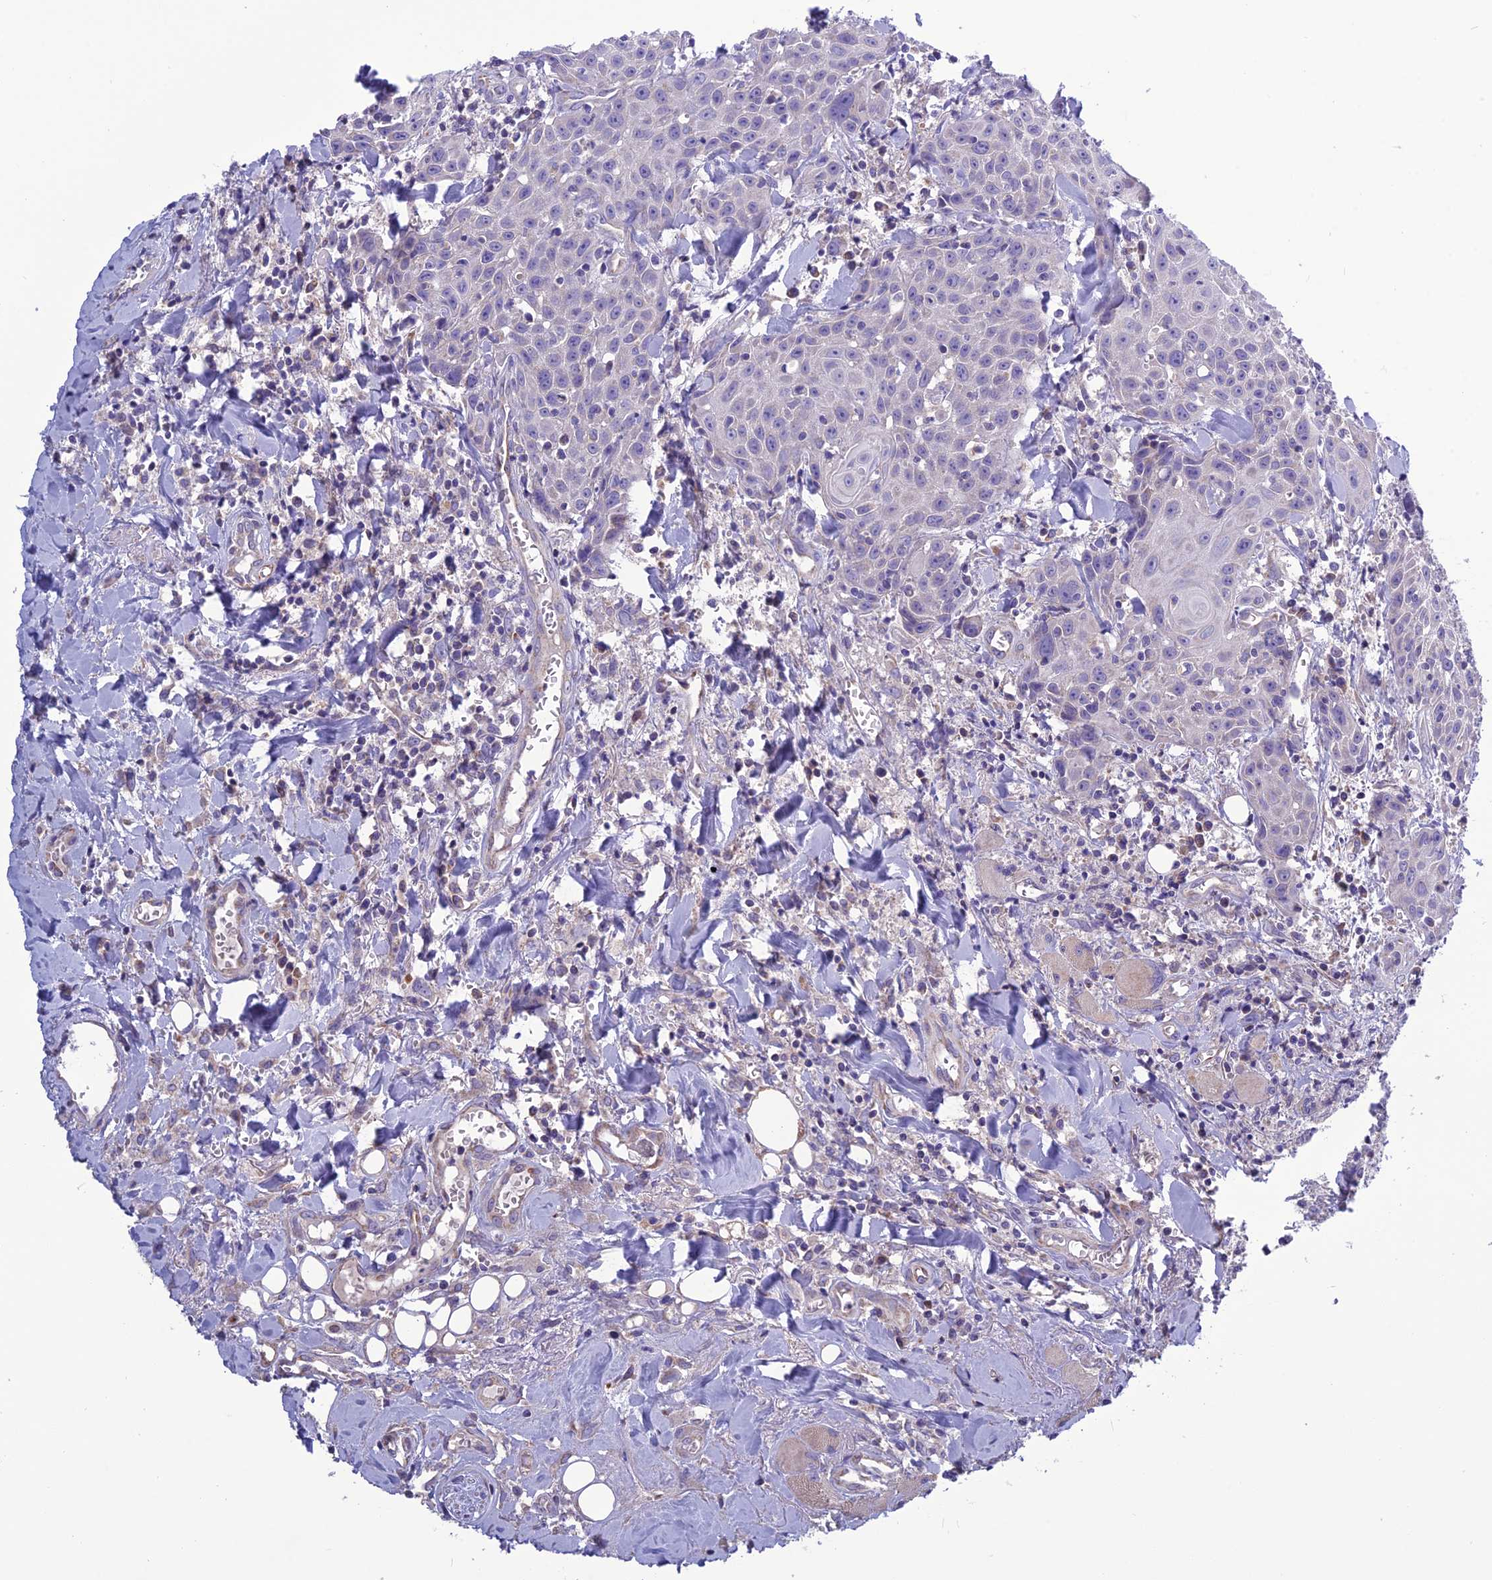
{"staining": {"intensity": "negative", "quantity": "none", "location": "none"}, "tissue": "head and neck cancer", "cell_type": "Tumor cells", "image_type": "cancer", "snomed": [{"axis": "morphology", "description": "Squamous cell carcinoma, NOS"}, {"axis": "topography", "description": "Oral tissue"}, {"axis": "topography", "description": "Head-Neck"}], "caption": "This is a histopathology image of immunohistochemistry staining of head and neck cancer, which shows no positivity in tumor cells.", "gene": "BHMT2", "patient": {"sex": "female", "age": 82}}